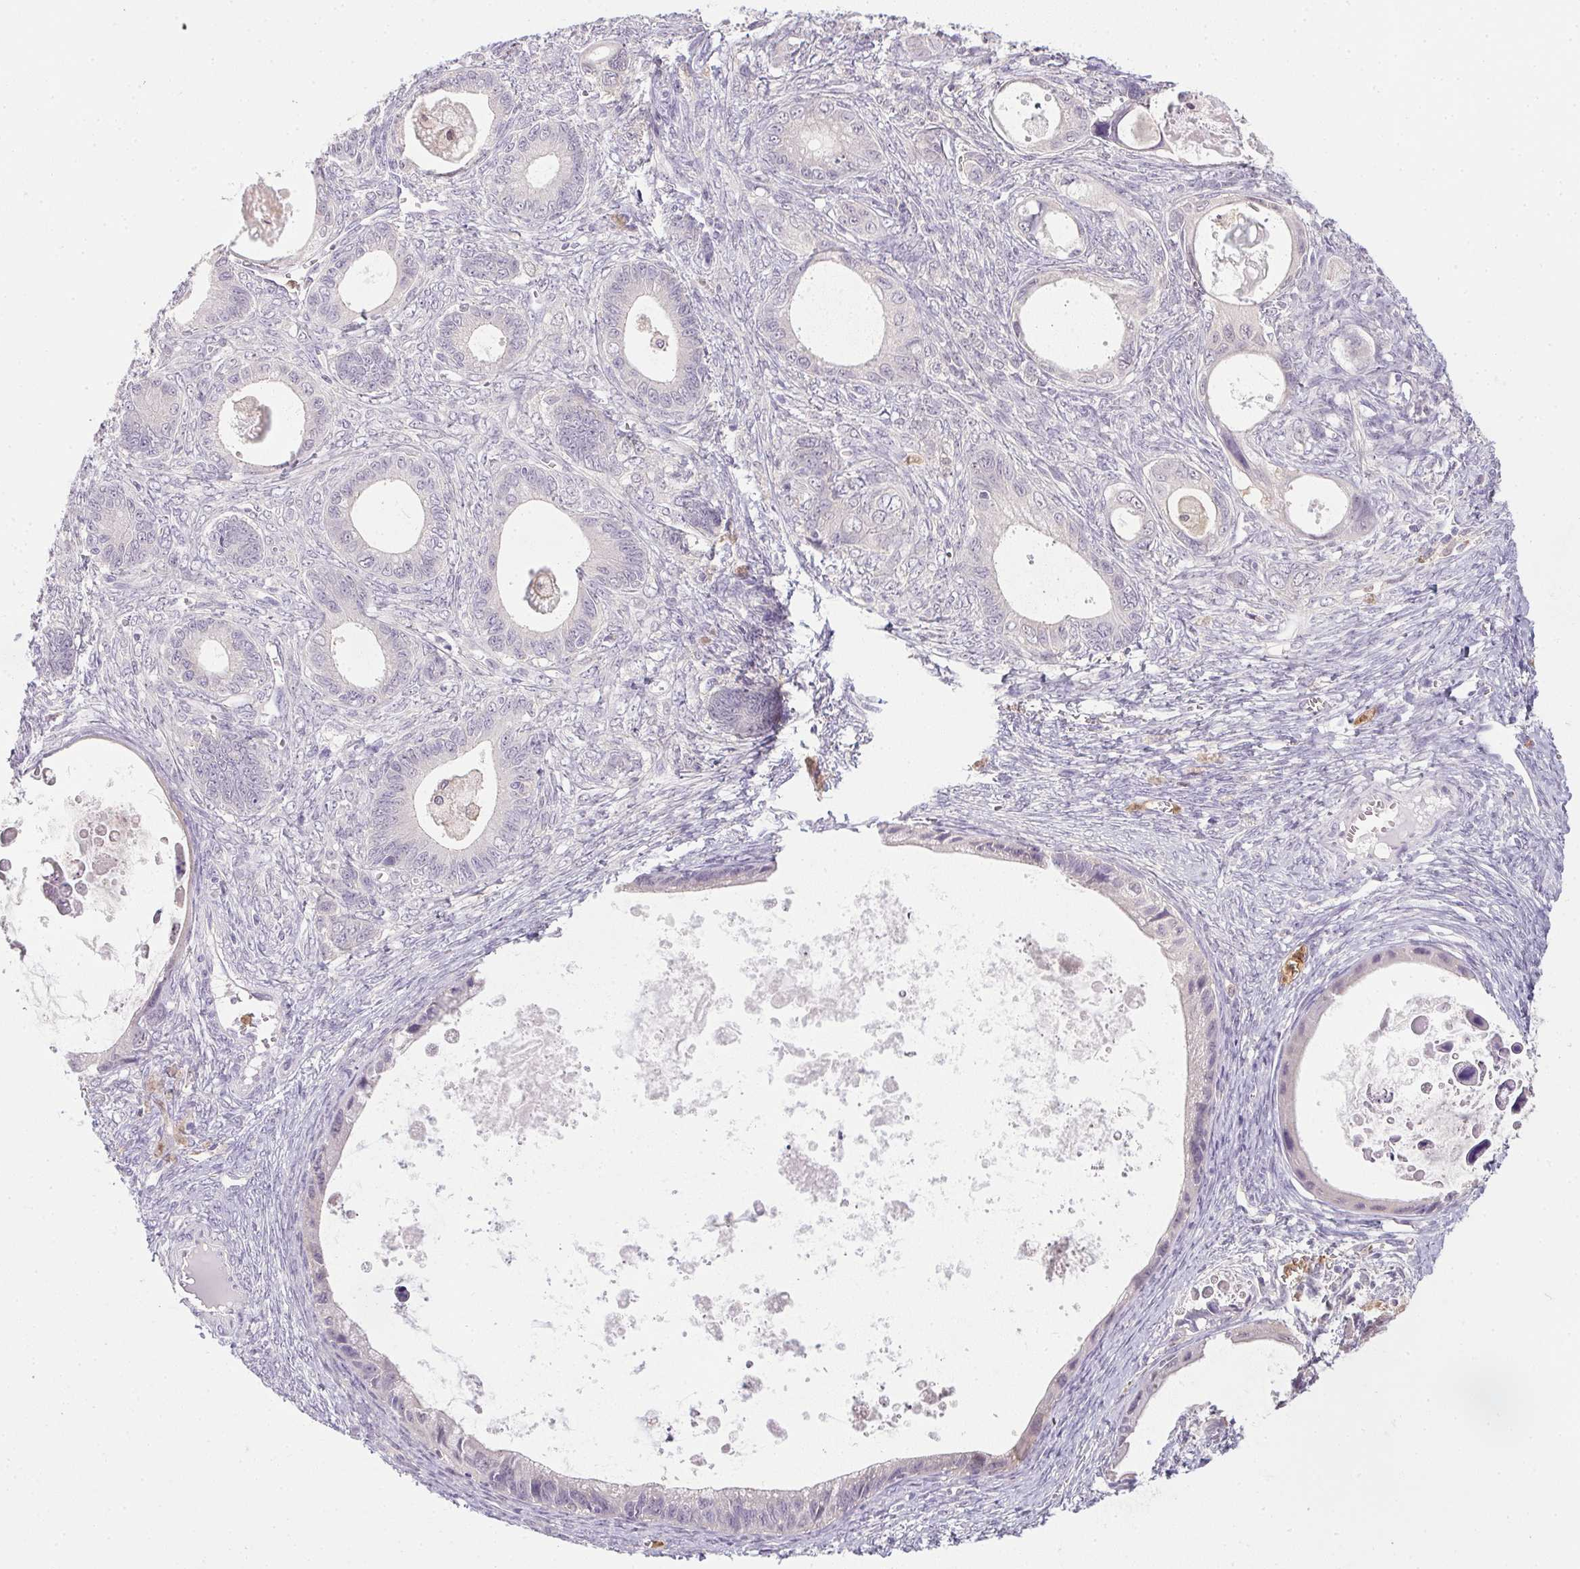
{"staining": {"intensity": "negative", "quantity": "none", "location": "none"}, "tissue": "ovarian cancer", "cell_type": "Tumor cells", "image_type": "cancer", "snomed": [{"axis": "morphology", "description": "Cystadenocarcinoma, mucinous, NOS"}, {"axis": "topography", "description": "Ovary"}], "caption": "The histopathology image displays no staining of tumor cells in mucinous cystadenocarcinoma (ovarian). (DAB IHC, high magnification).", "gene": "DNAJC5G", "patient": {"sex": "female", "age": 64}}